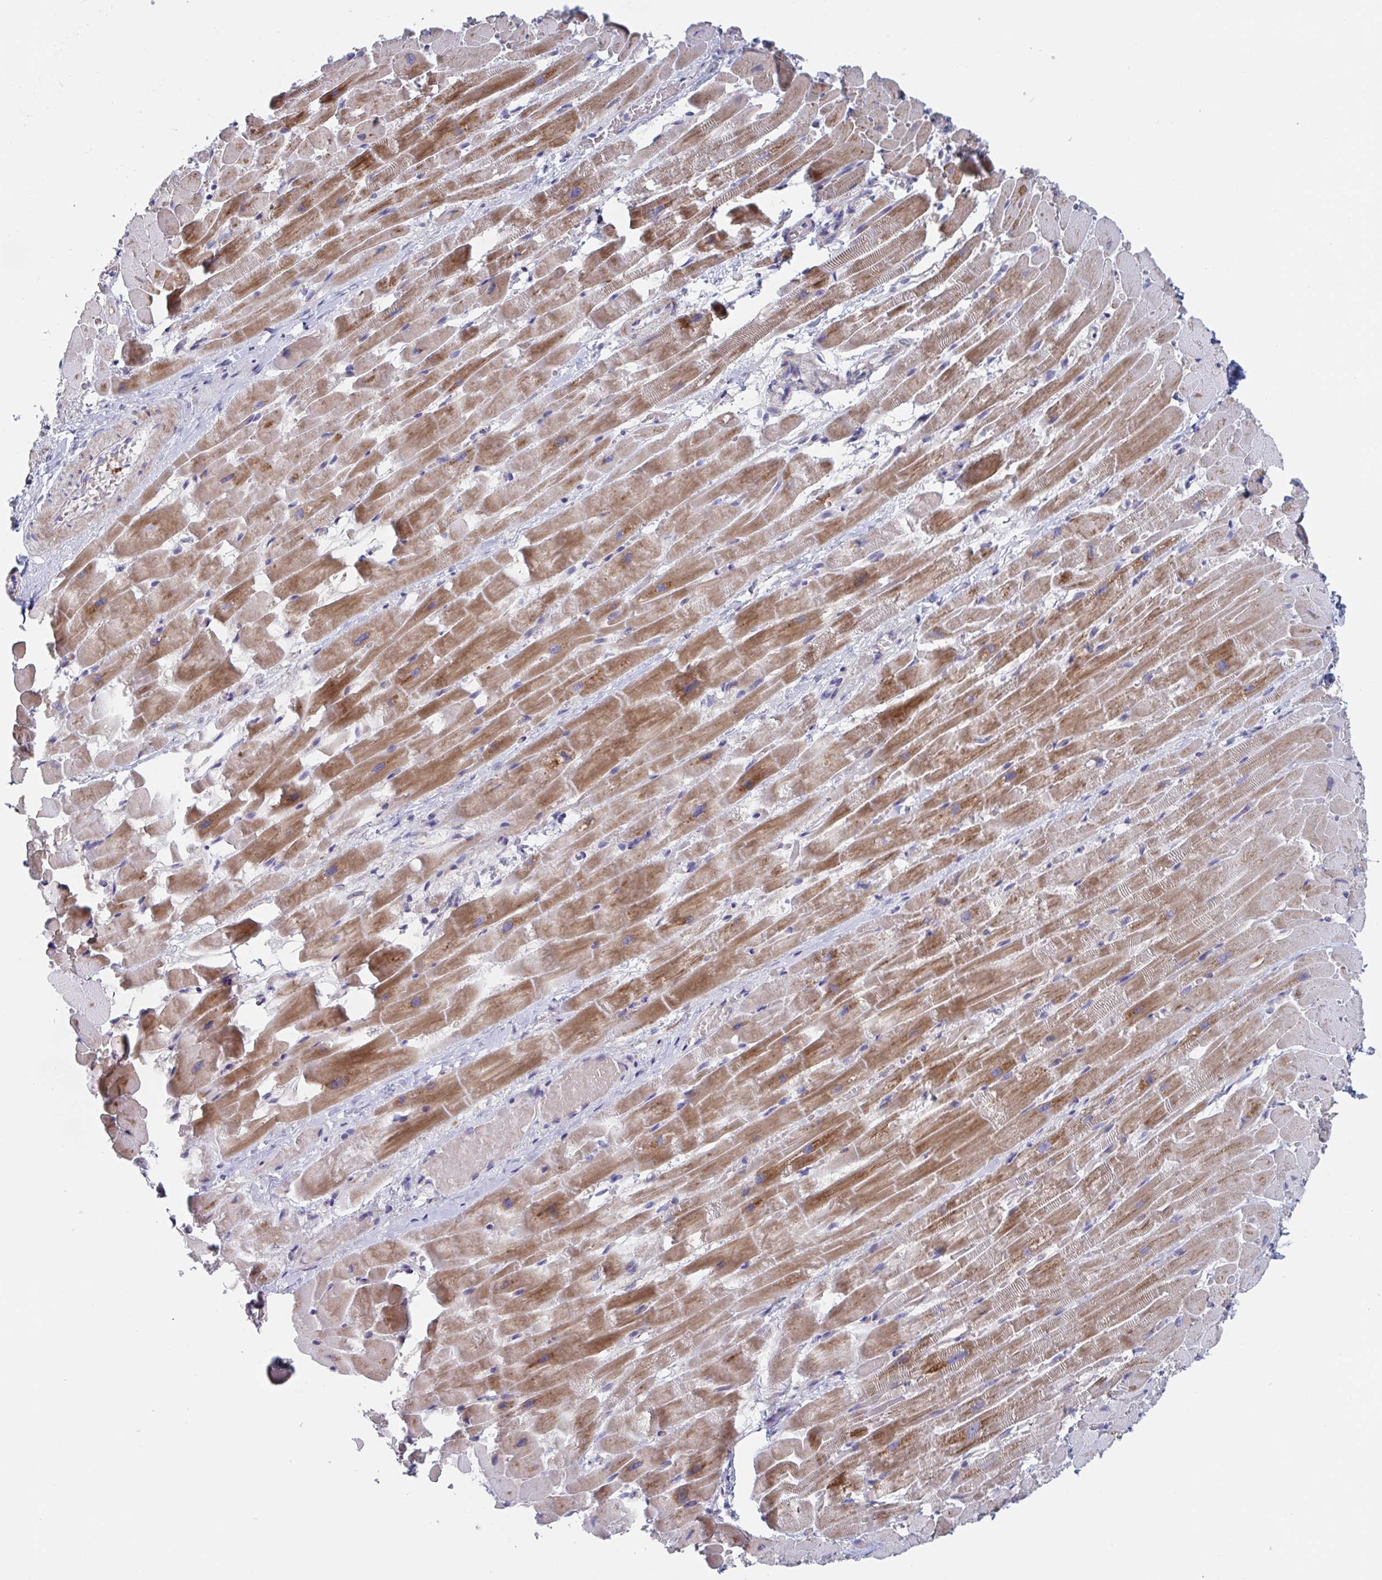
{"staining": {"intensity": "moderate", "quantity": "25%-75%", "location": "cytoplasmic/membranous"}, "tissue": "heart muscle", "cell_type": "Cardiomyocytes", "image_type": "normal", "snomed": [{"axis": "morphology", "description": "Normal tissue, NOS"}, {"axis": "topography", "description": "Heart"}], "caption": "Protein staining of unremarkable heart muscle displays moderate cytoplasmic/membranous positivity in about 25%-75% of cardiomyocytes. Ihc stains the protein of interest in brown and the nuclei are stained blue.", "gene": "MRPL53", "patient": {"sex": "male", "age": 37}}